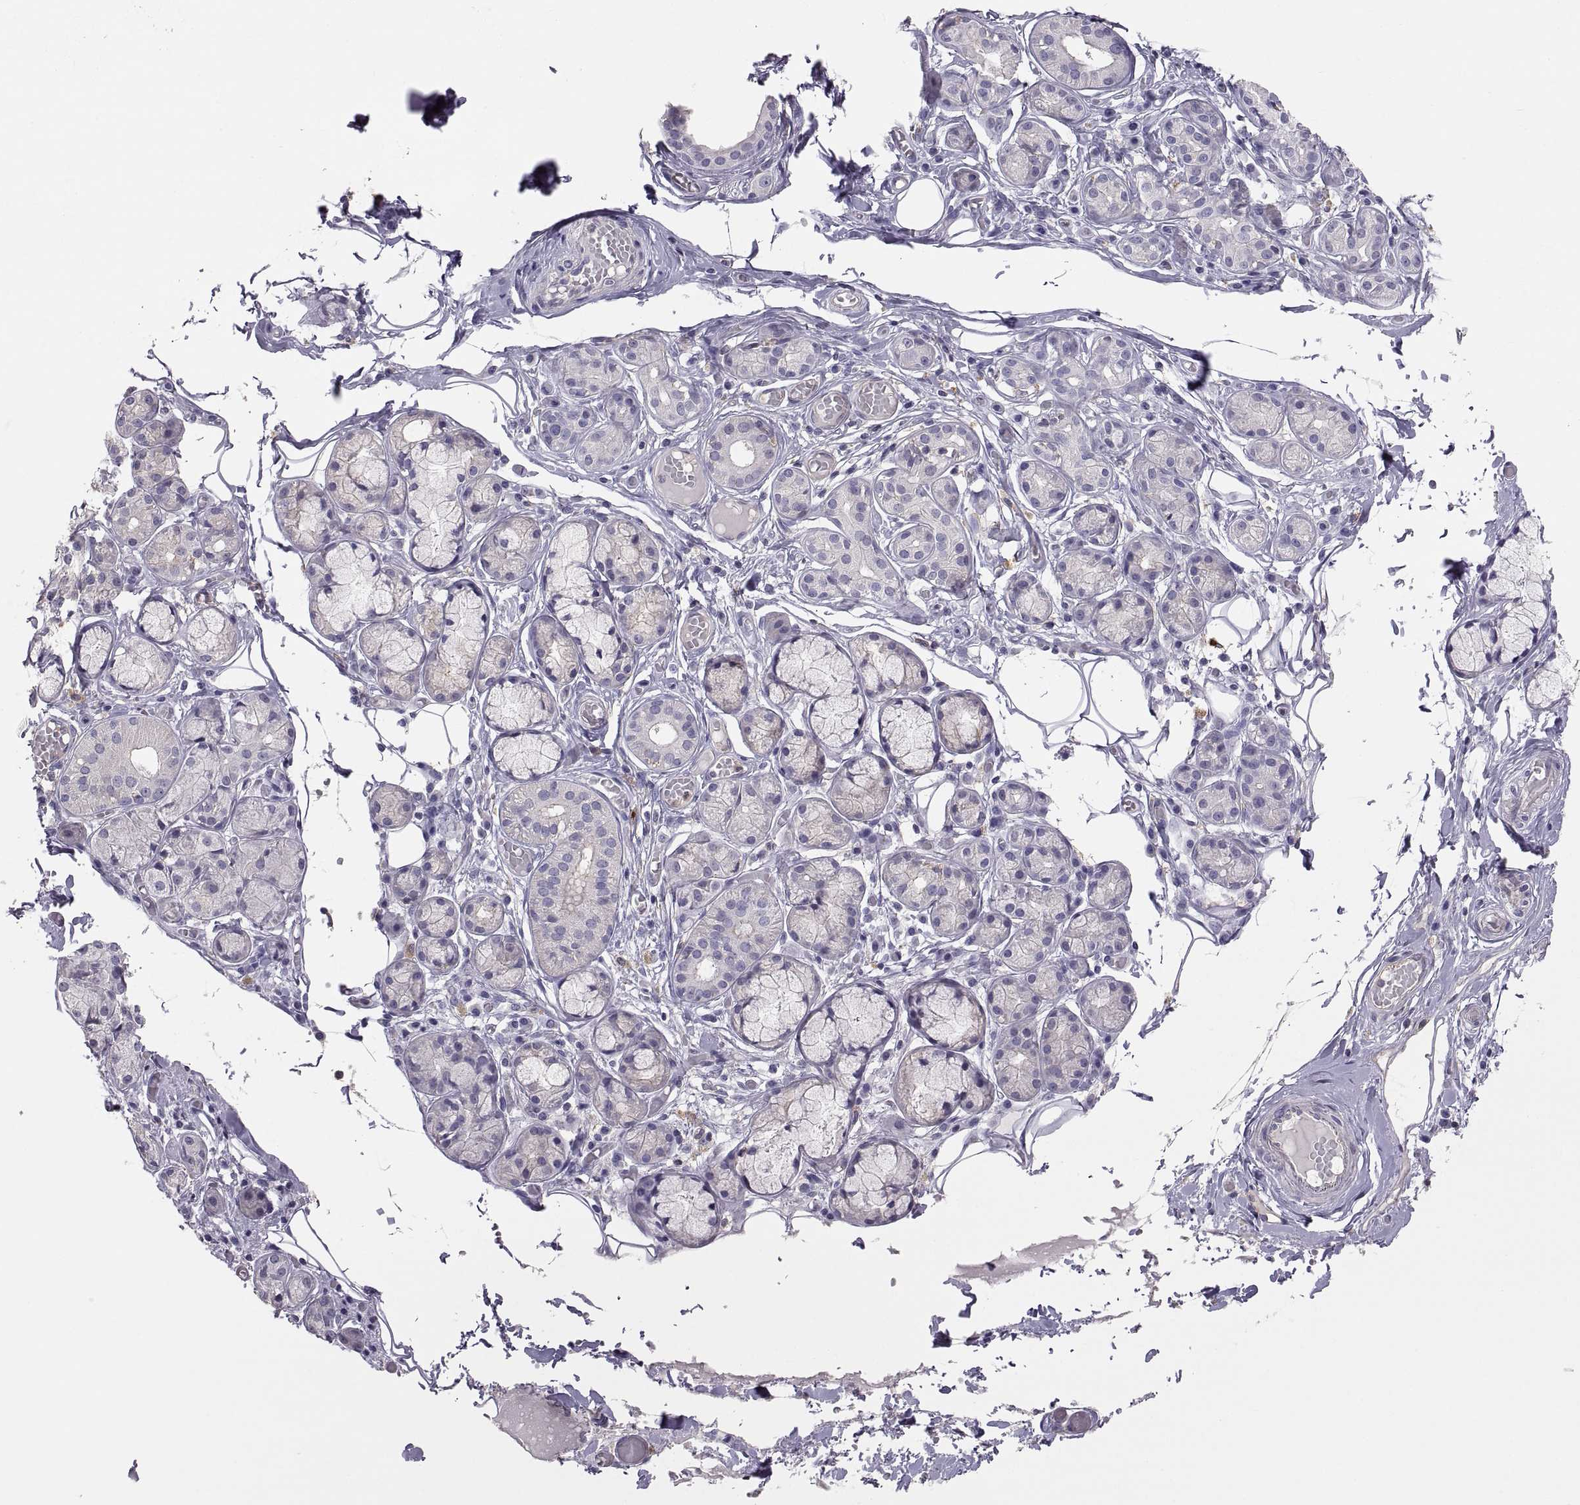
{"staining": {"intensity": "negative", "quantity": "none", "location": "none"}, "tissue": "salivary gland", "cell_type": "Glandular cells", "image_type": "normal", "snomed": [{"axis": "morphology", "description": "Normal tissue, NOS"}, {"axis": "topography", "description": "Salivary gland"}, {"axis": "topography", "description": "Peripheral nerve tissue"}], "caption": "IHC of unremarkable human salivary gland displays no positivity in glandular cells. (DAB immunohistochemistry (IHC) with hematoxylin counter stain).", "gene": "RALB", "patient": {"sex": "male", "age": 71}}